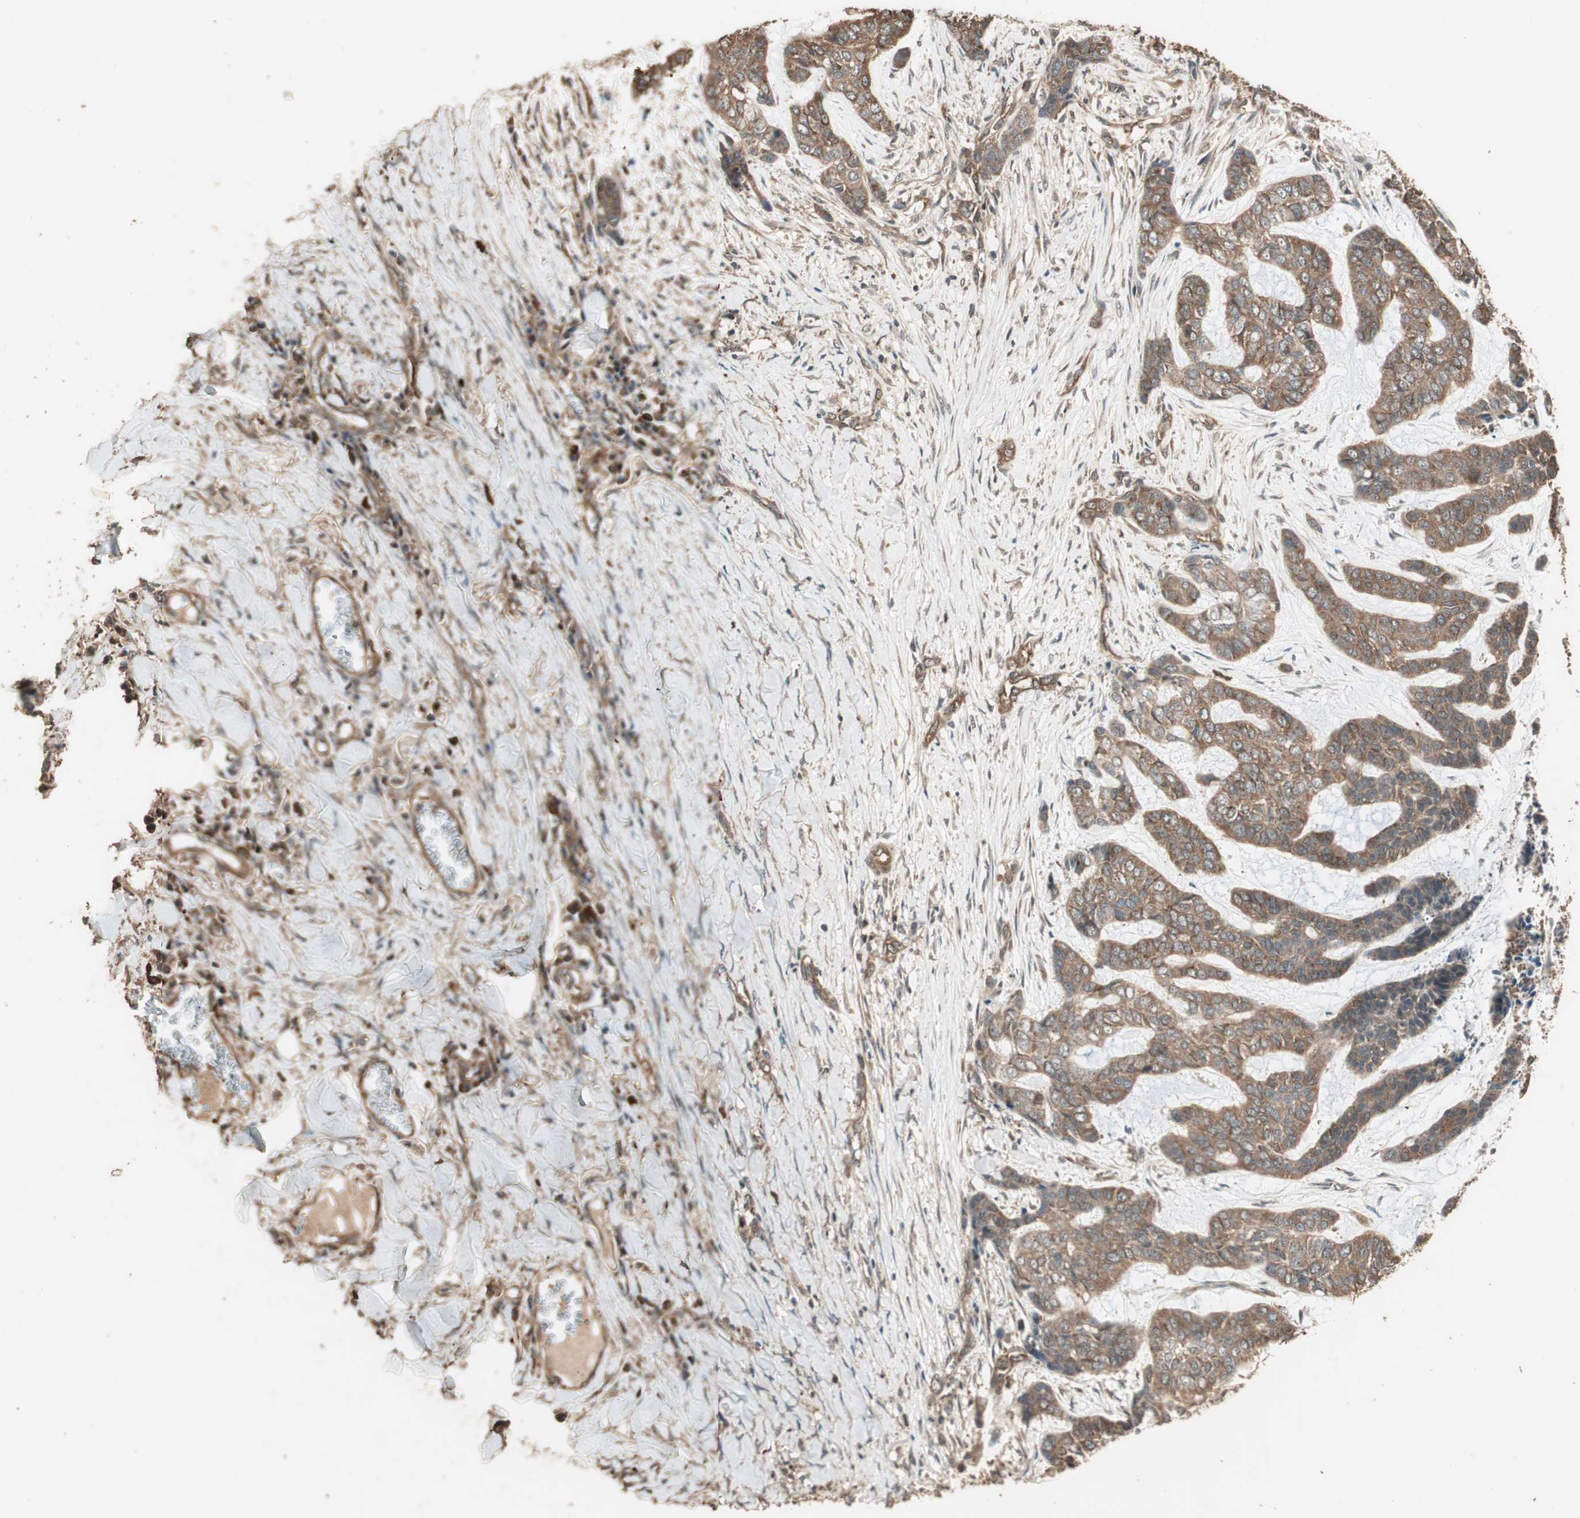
{"staining": {"intensity": "moderate", "quantity": ">75%", "location": "cytoplasmic/membranous"}, "tissue": "skin cancer", "cell_type": "Tumor cells", "image_type": "cancer", "snomed": [{"axis": "morphology", "description": "Basal cell carcinoma"}, {"axis": "topography", "description": "Skin"}], "caption": "DAB immunohistochemical staining of human skin cancer (basal cell carcinoma) exhibits moderate cytoplasmic/membranous protein expression in about >75% of tumor cells. The staining was performed using DAB (3,3'-diaminobenzidine), with brown indicating positive protein expression. Nuclei are stained blue with hematoxylin.", "gene": "CCN4", "patient": {"sex": "female", "age": 64}}